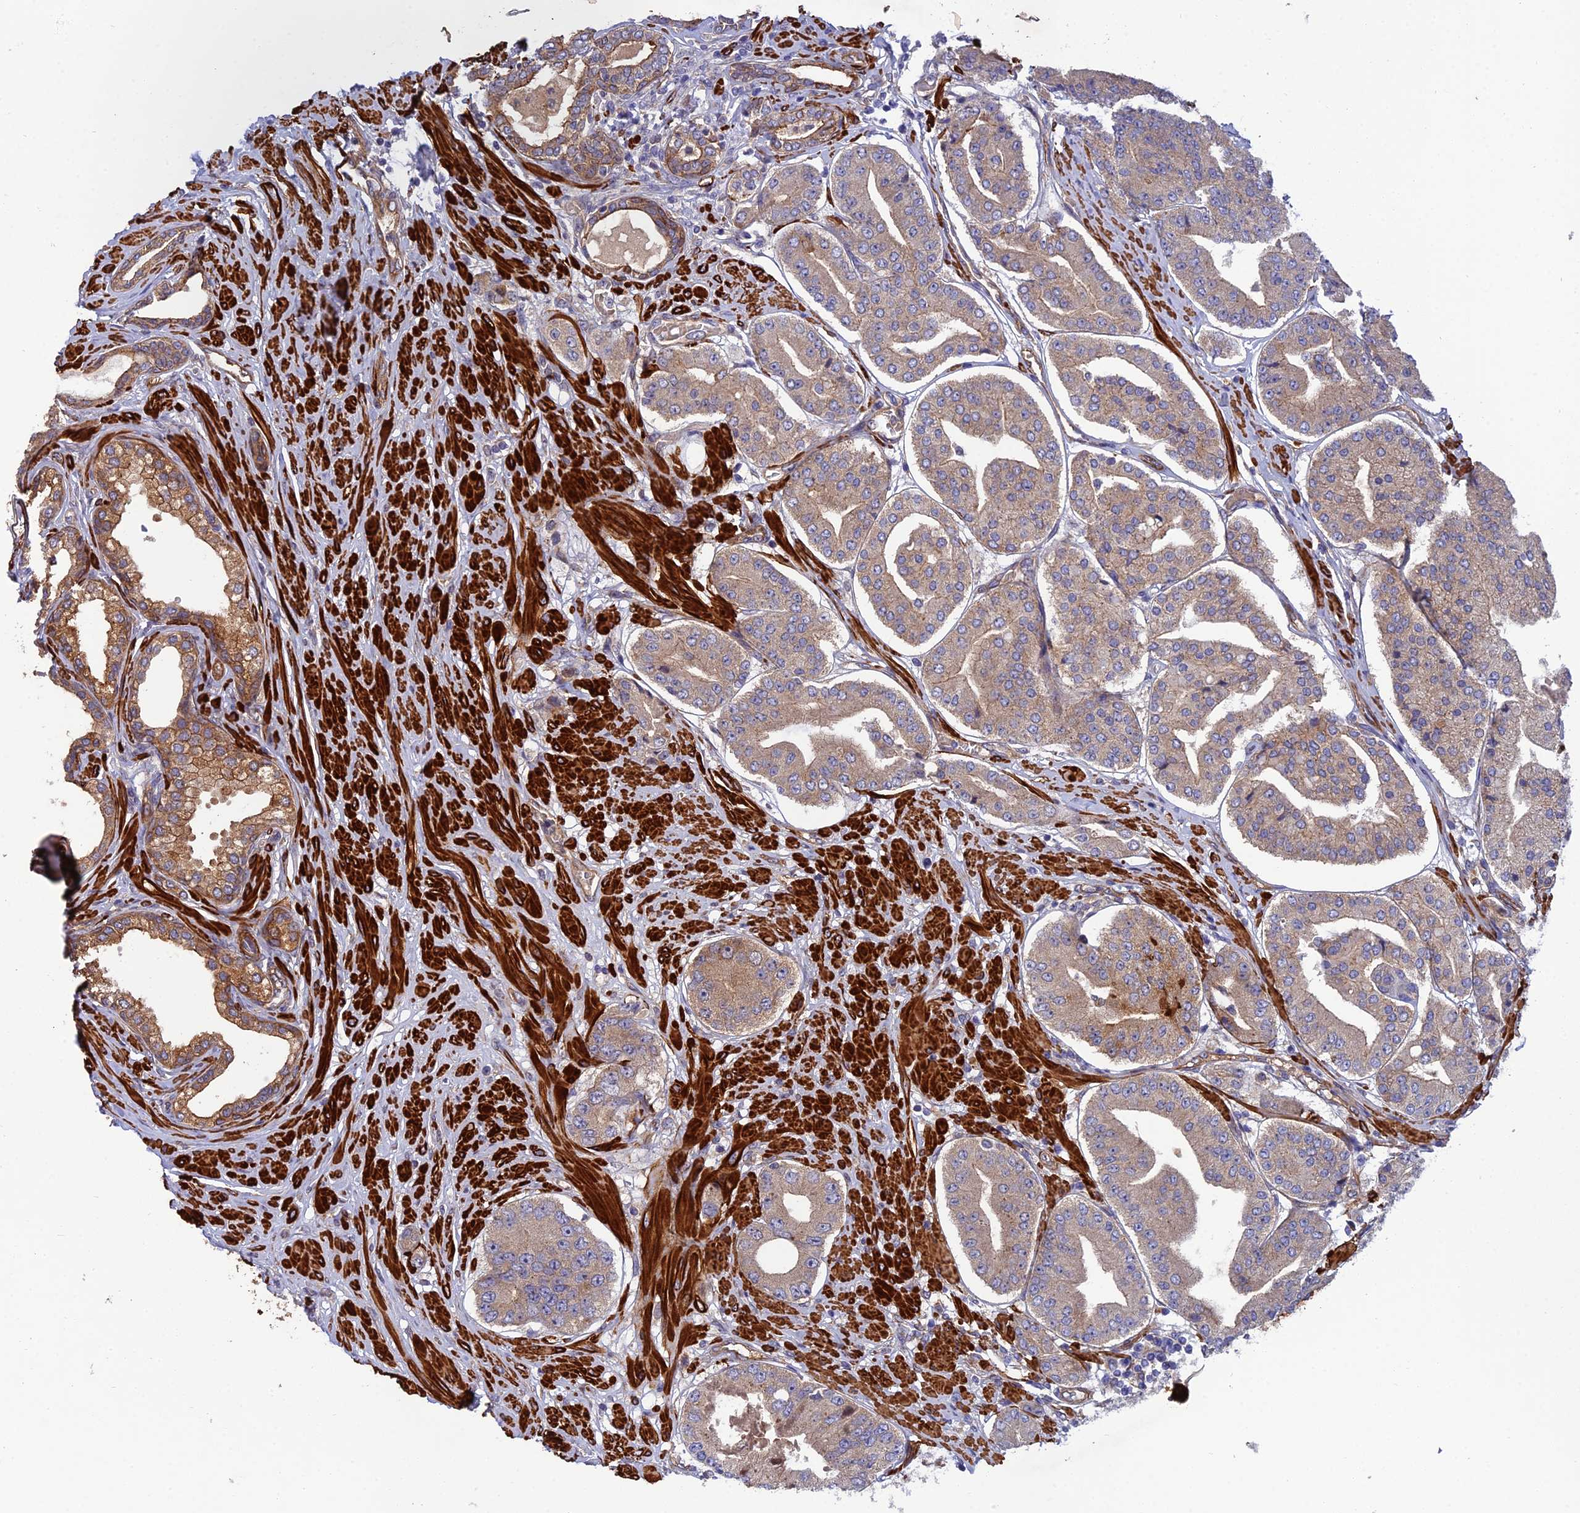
{"staining": {"intensity": "weak", "quantity": ">75%", "location": "cytoplasmic/membranous"}, "tissue": "prostate cancer", "cell_type": "Tumor cells", "image_type": "cancer", "snomed": [{"axis": "morphology", "description": "Adenocarcinoma, High grade"}, {"axis": "topography", "description": "Prostate"}], "caption": "Weak cytoplasmic/membranous staining for a protein is appreciated in approximately >75% of tumor cells of prostate cancer (high-grade adenocarcinoma) using immunohistochemistry (IHC).", "gene": "RALGAPA2", "patient": {"sex": "male", "age": 63}}